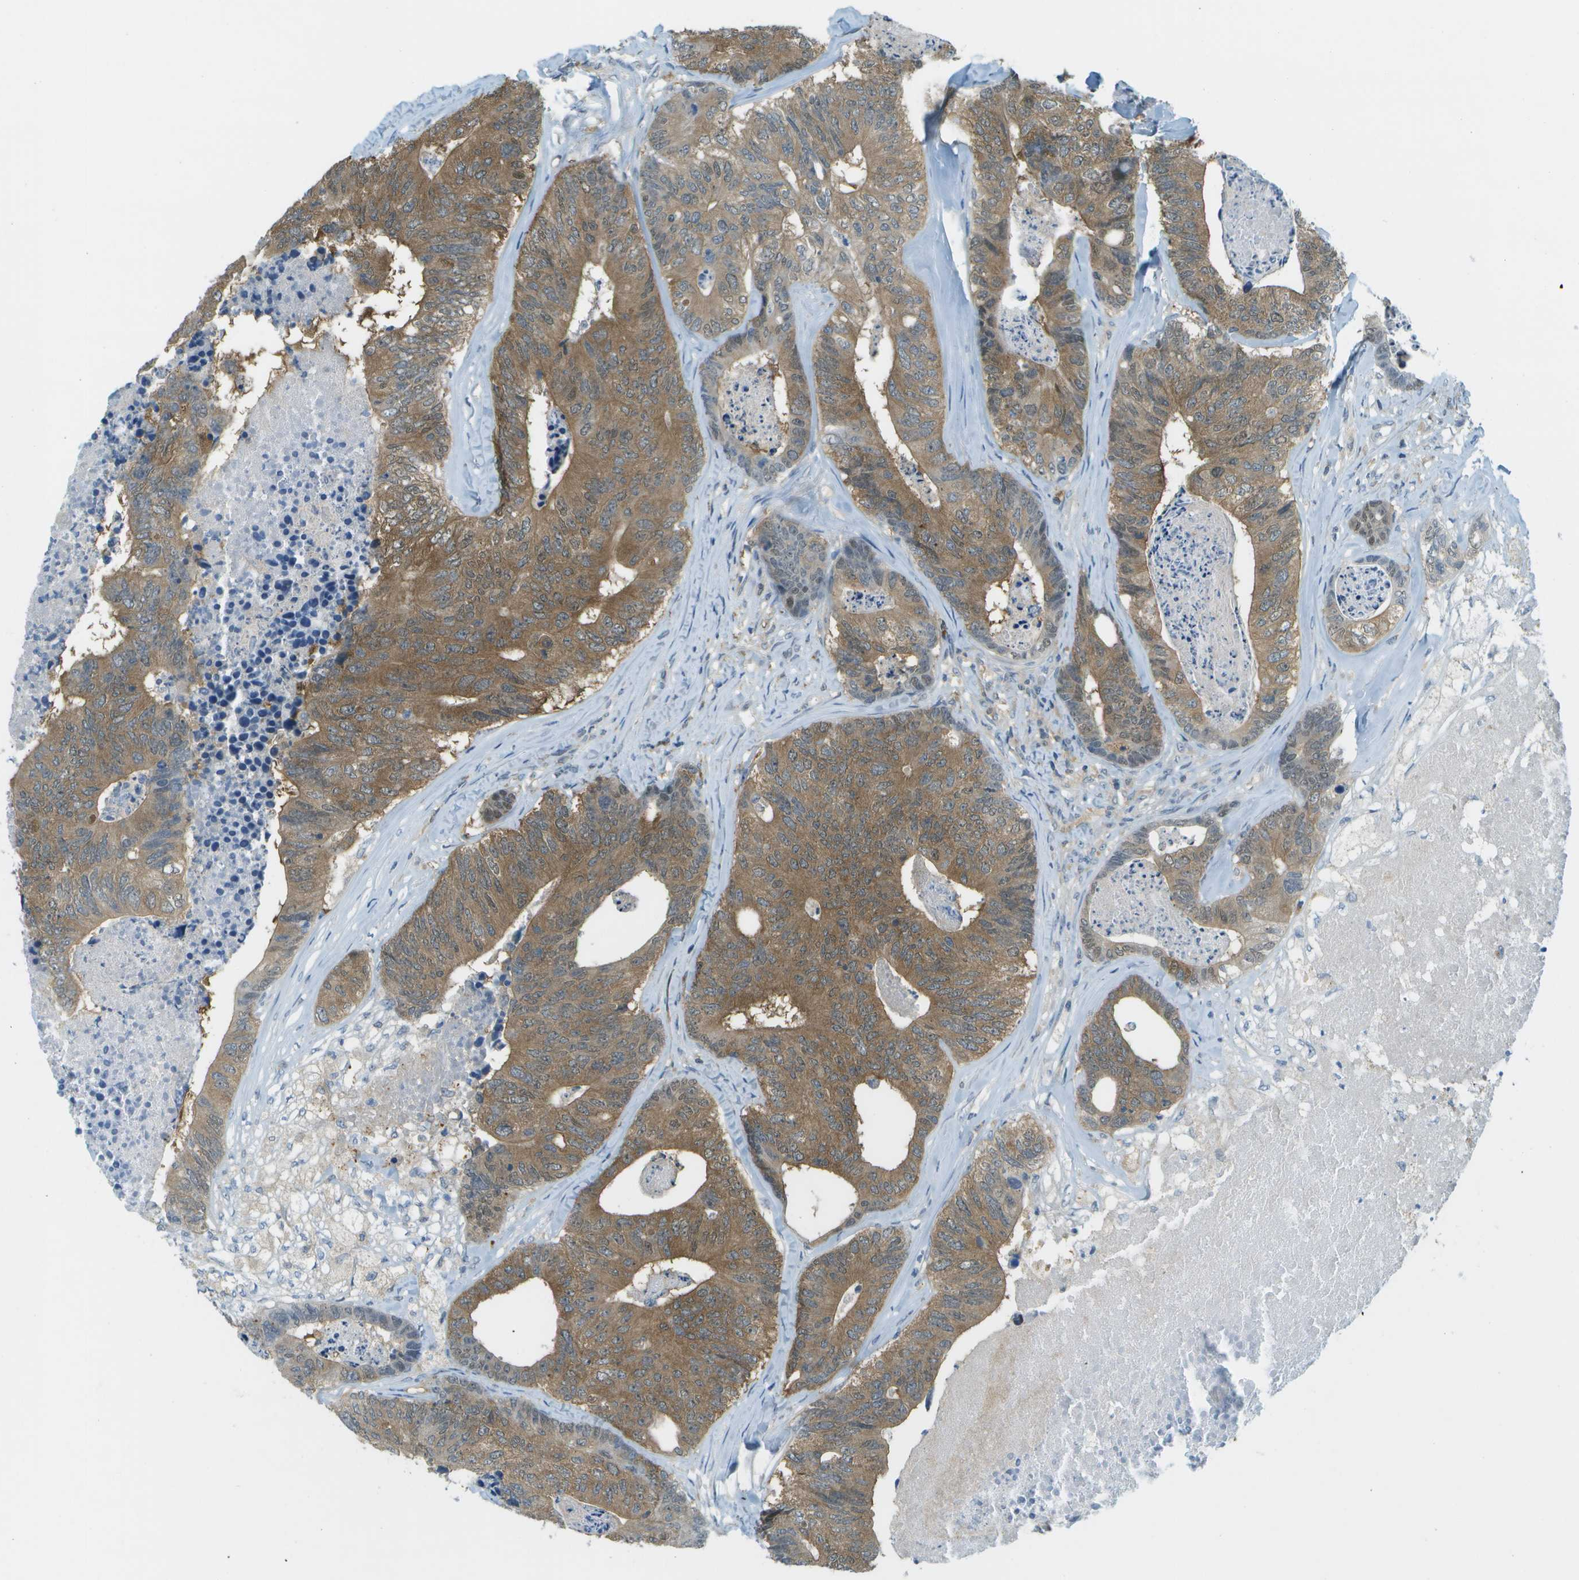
{"staining": {"intensity": "moderate", "quantity": ">75%", "location": "cytoplasmic/membranous"}, "tissue": "colorectal cancer", "cell_type": "Tumor cells", "image_type": "cancer", "snomed": [{"axis": "morphology", "description": "Adenocarcinoma, NOS"}, {"axis": "topography", "description": "Colon"}], "caption": "Moderate cytoplasmic/membranous expression for a protein is seen in approximately >75% of tumor cells of colorectal adenocarcinoma using immunohistochemistry.", "gene": "CDH23", "patient": {"sex": "female", "age": 67}}